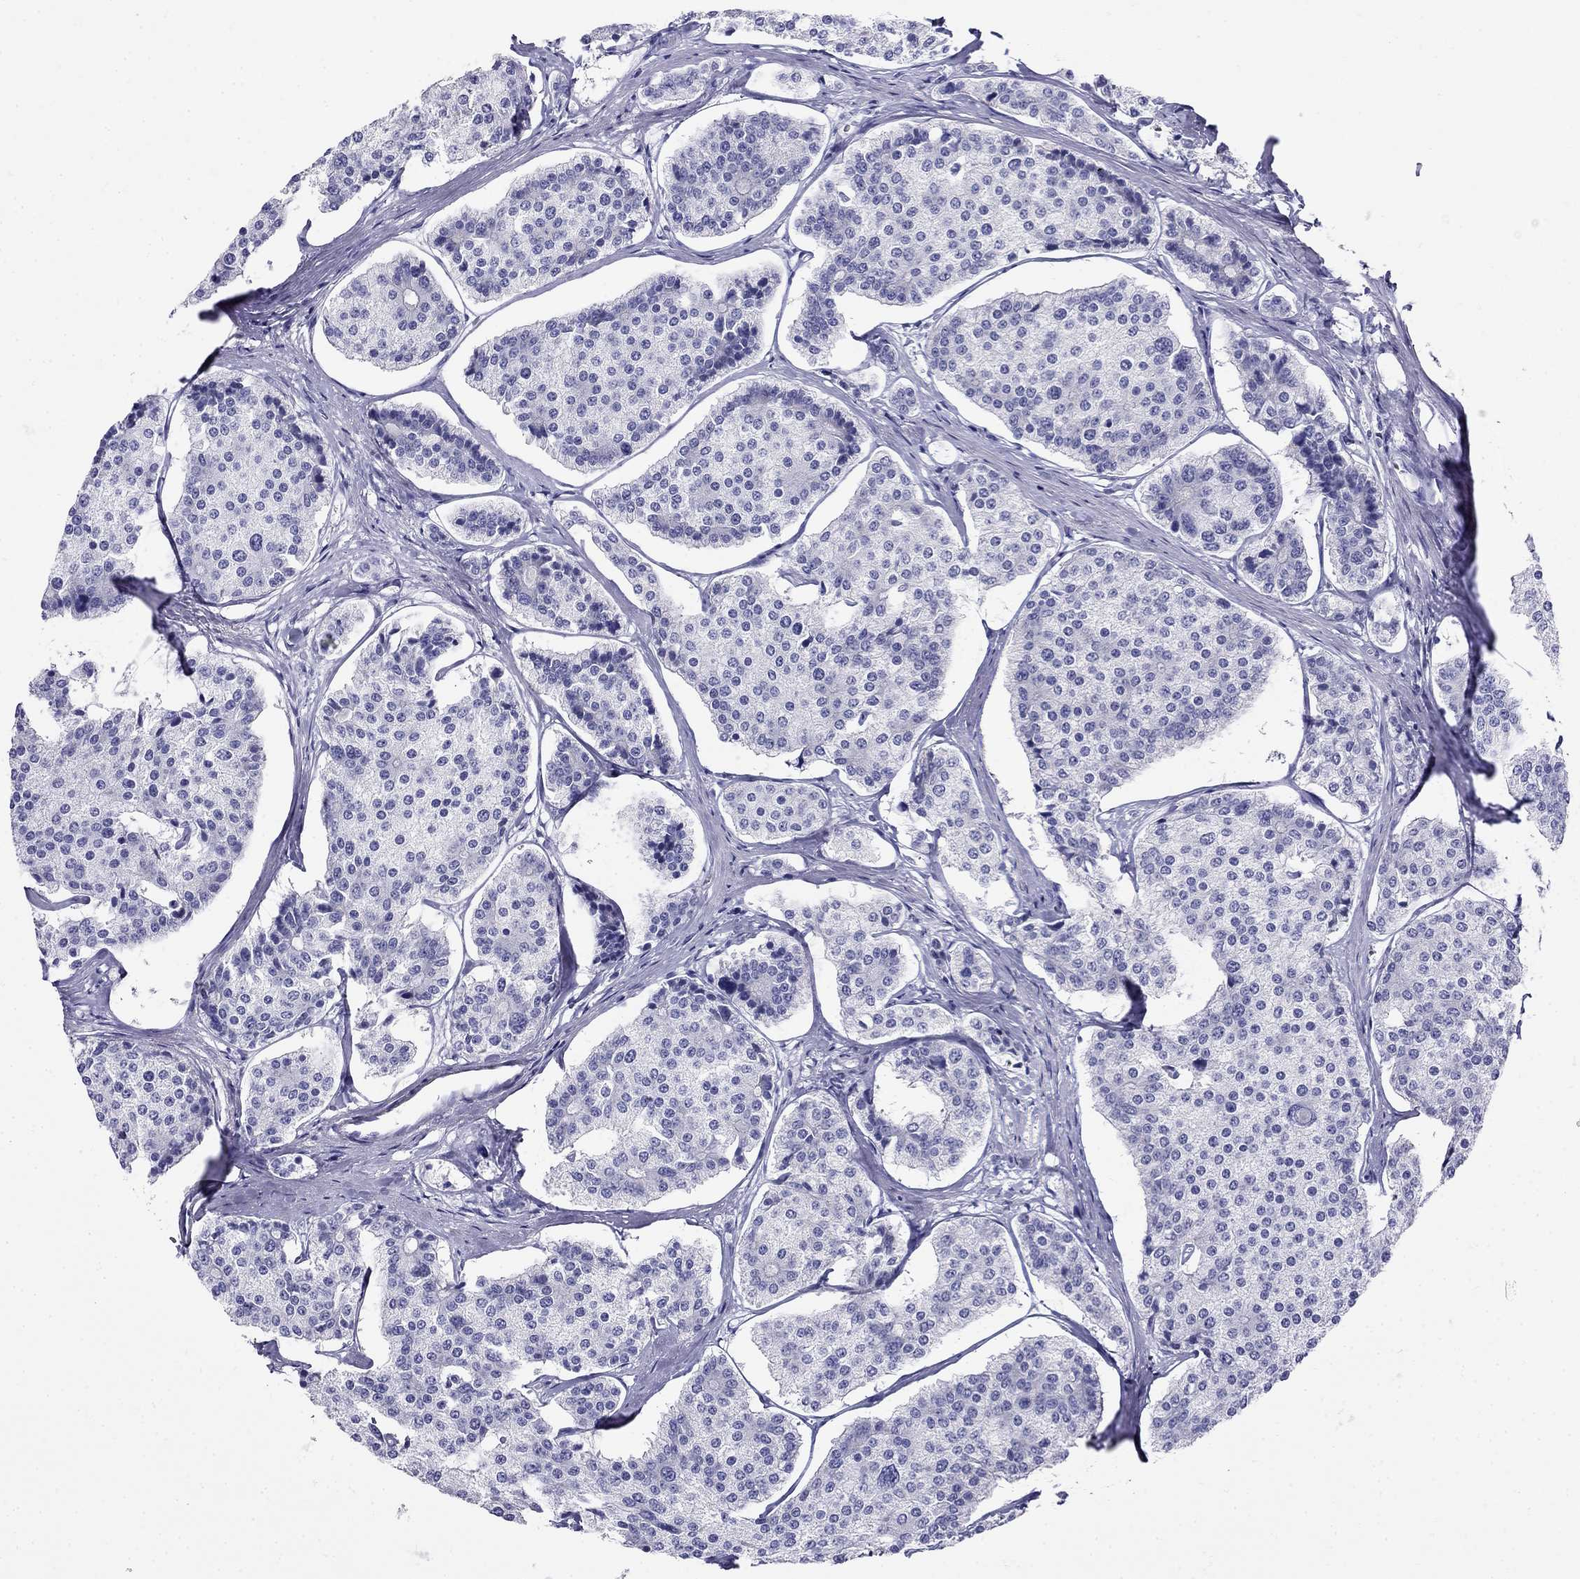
{"staining": {"intensity": "negative", "quantity": "none", "location": "none"}, "tissue": "carcinoid", "cell_type": "Tumor cells", "image_type": "cancer", "snomed": [{"axis": "morphology", "description": "Carcinoid, malignant, NOS"}, {"axis": "topography", "description": "Small intestine"}], "caption": "This image is of carcinoid stained with immunohistochemistry to label a protein in brown with the nuclei are counter-stained blue. There is no staining in tumor cells.", "gene": "PPP1R36", "patient": {"sex": "female", "age": 65}}